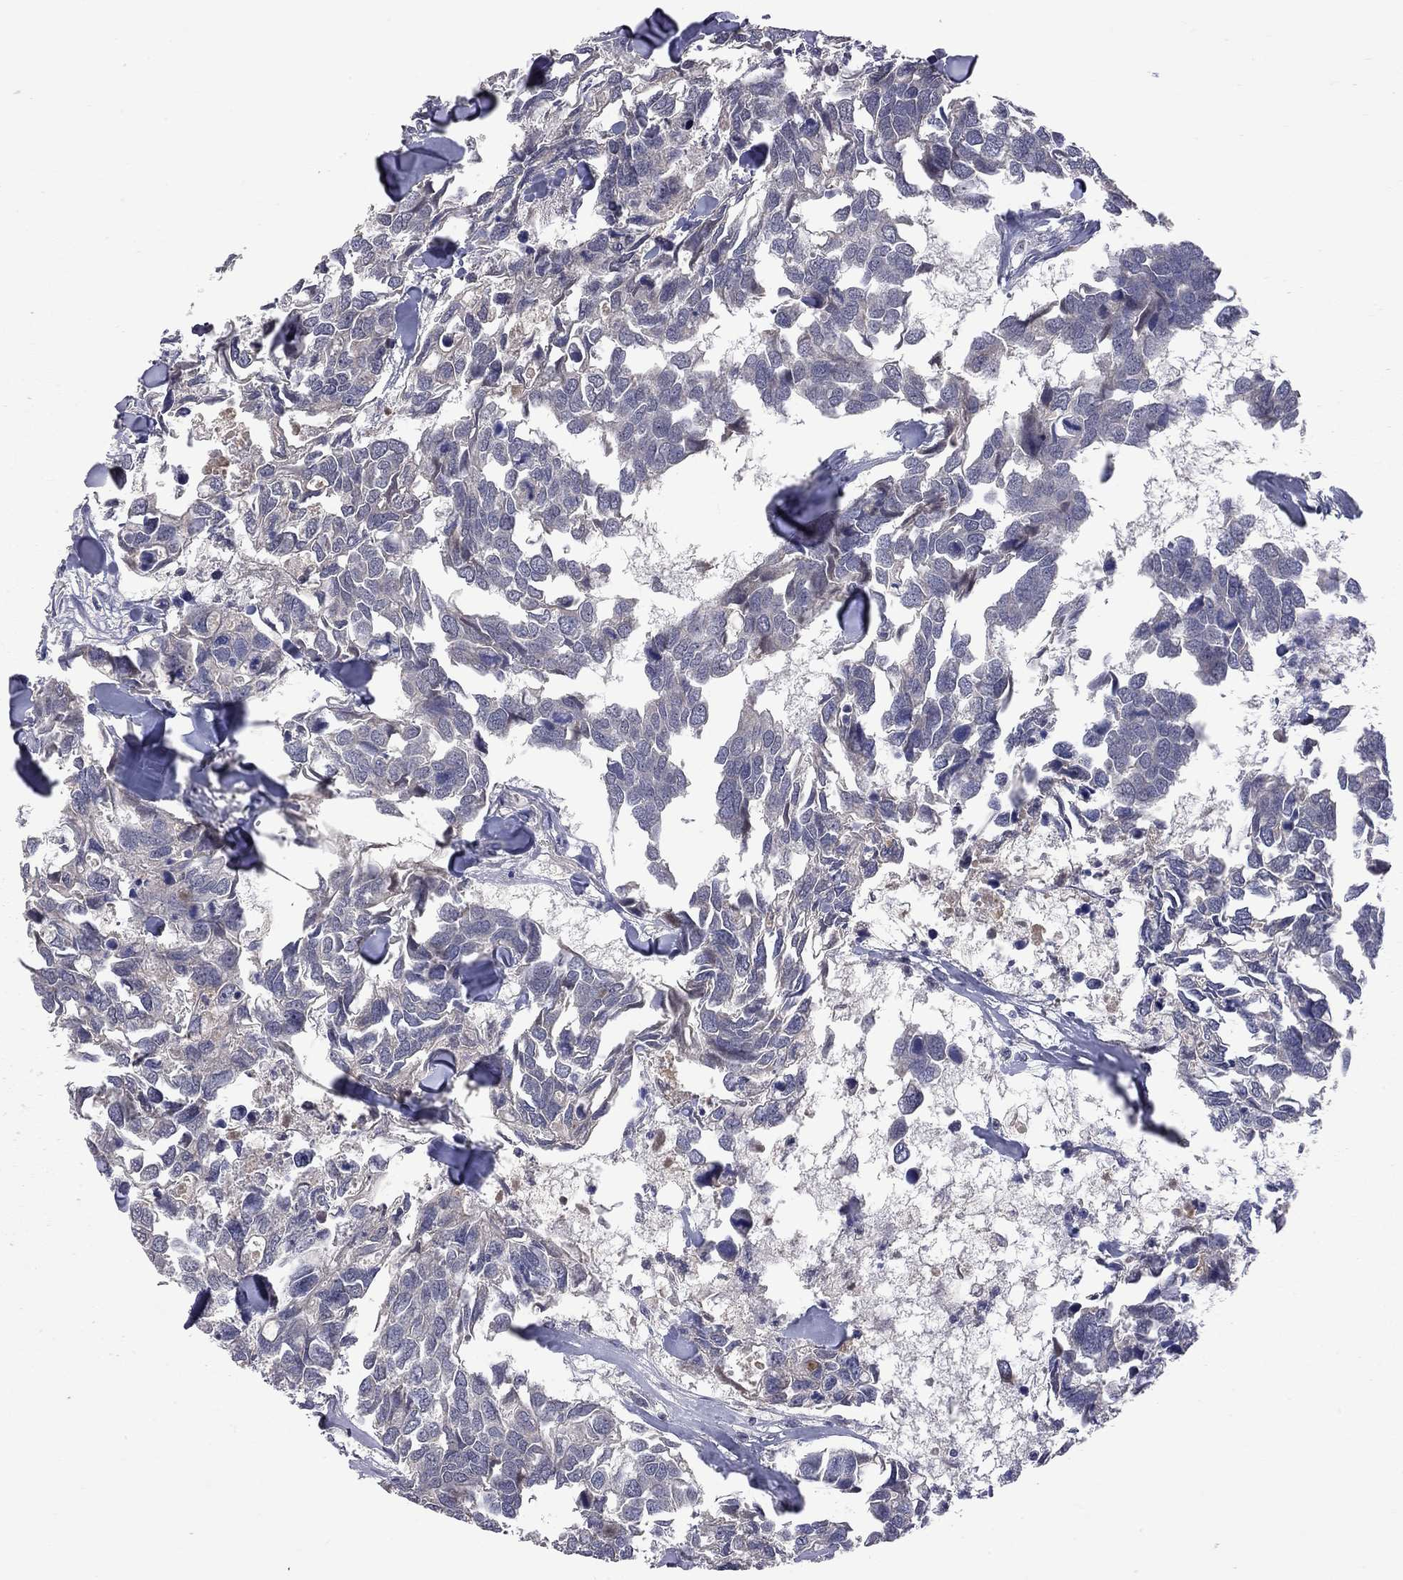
{"staining": {"intensity": "negative", "quantity": "none", "location": "none"}, "tissue": "breast cancer", "cell_type": "Tumor cells", "image_type": "cancer", "snomed": [{"axis": "morphology", "description": "Duct carcinoma"}, {"axis": "topography", "description": "Breast"}], "caption": "Tumor cells are negative for protein expression in human breast cancer.", "gene": "HTR6", "patient": {"sex": "female", "age": 83}}